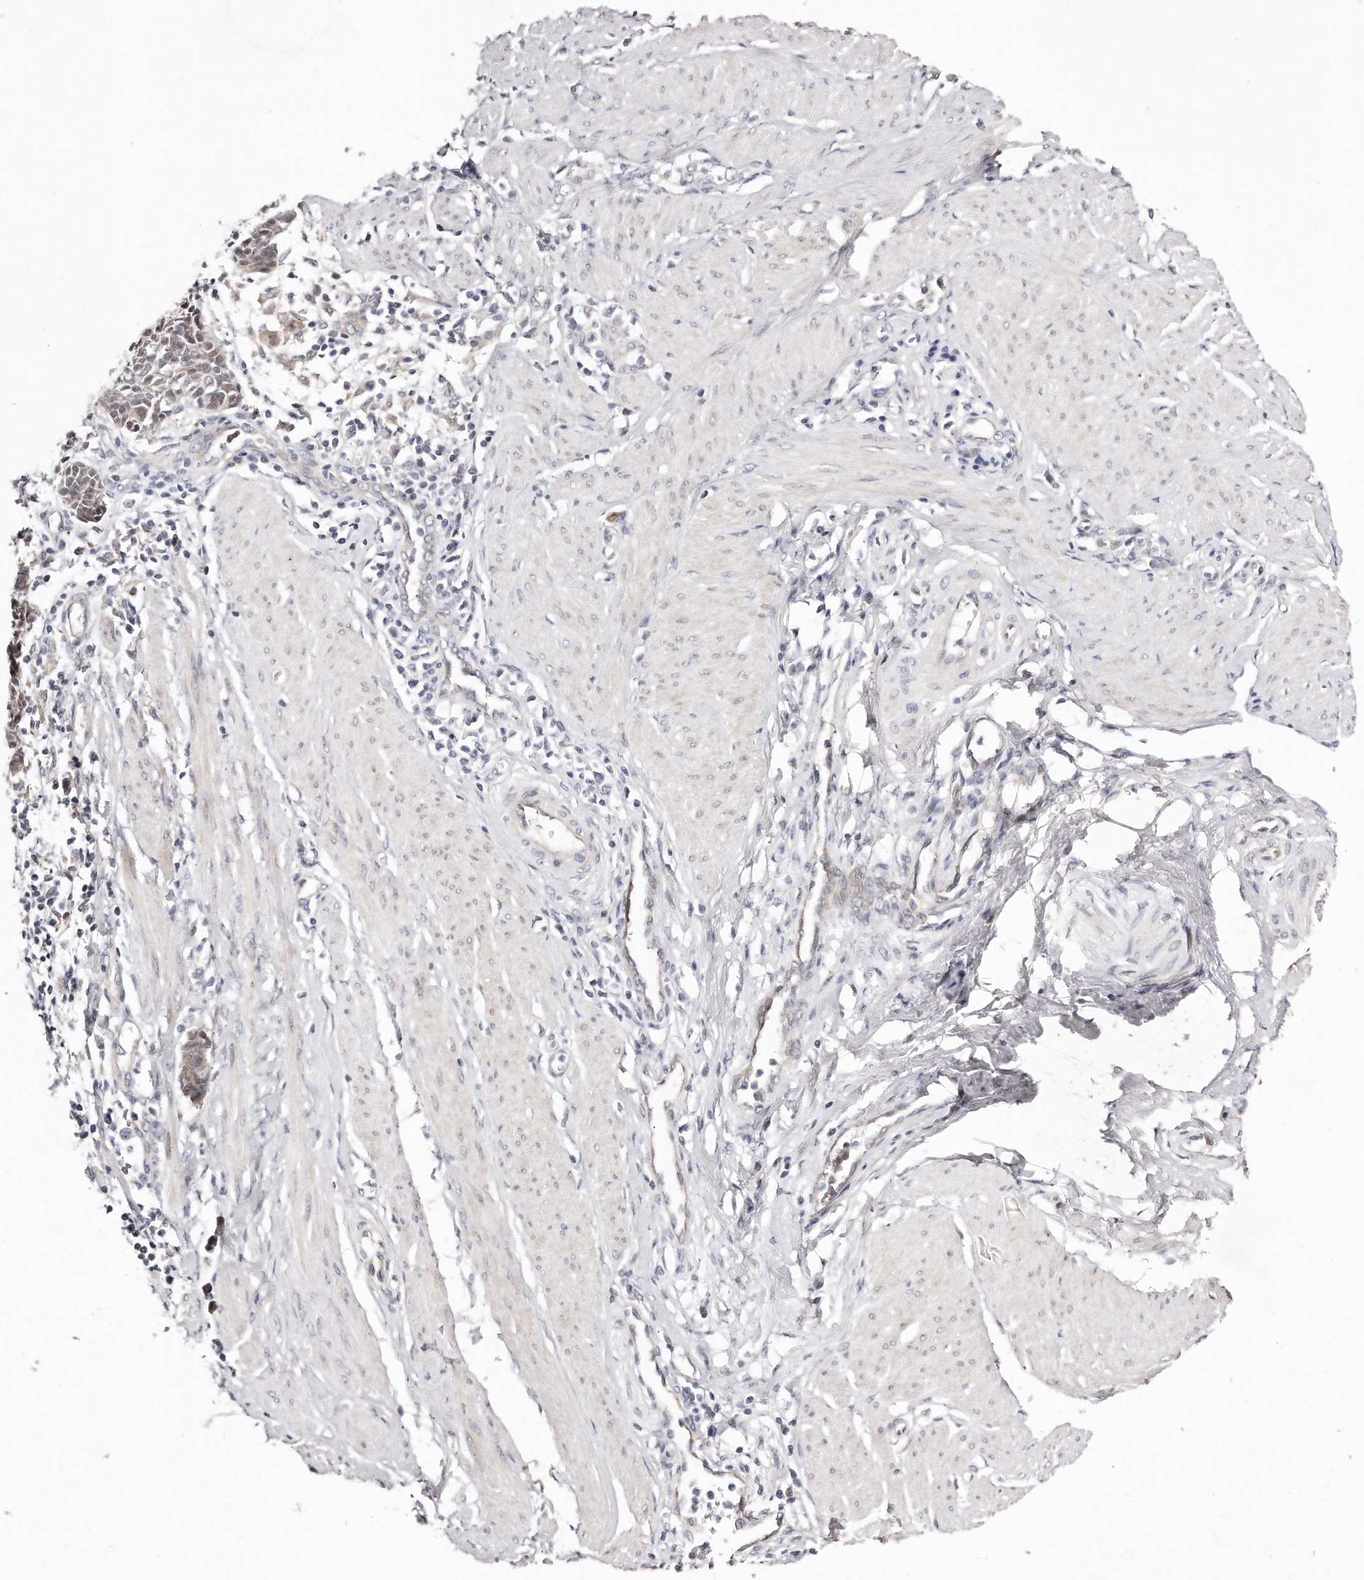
{"staining": {"intensity": "weak", "quantity": "<25%", "location": "nuclear"}, "tissue": "cervical cancer", "cell_type": "Tumor cells", "image_type": "cancer", "snomed": [{"axis": "morphology", "description": "Normal tissue, NOS"}, {"axis": "morphology", "description": "Squamous cell carcinoma, NOS"}, {"axis": "topography", "description": "Cervix"}], "caption": "The image displays no staining of tumor cells in squamous cell carcinoma (cervical).", "gene": "CASZ1", "patient": {"sex": "female", "age": 35}}